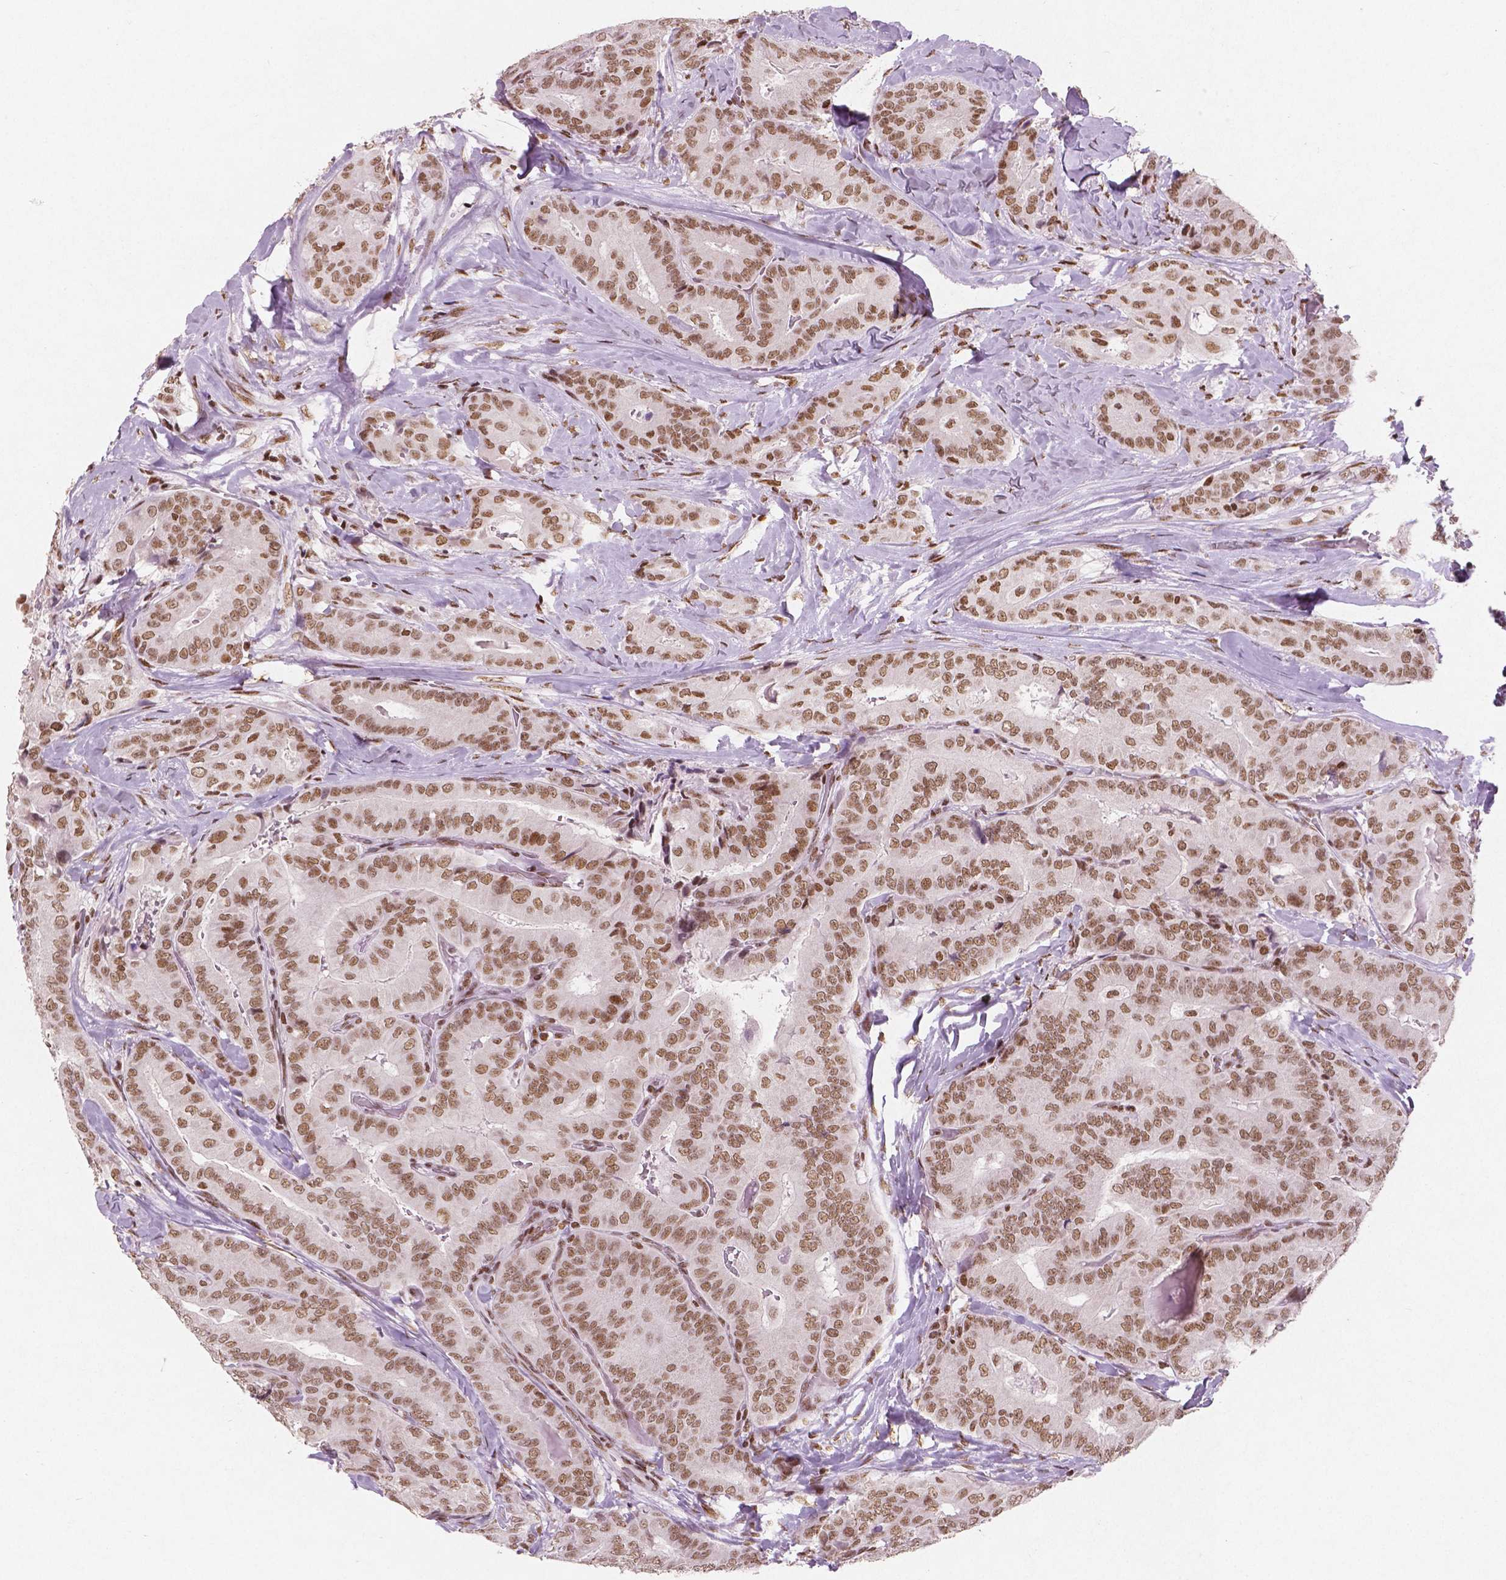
{"staining": {"intensity": "moderate", "quantity": ">75%", "location": "nuclear"}, "tissue": "thyroid cancer", "cell_type": "Tumor cells", "image_type": "cancer", "snomed": [{"axis": "morphology", "description": "Papillary adenocarcinoma, NOS"}, {"axis": "topography", "description": "Thyroid gland"}], "caption": "A micrograph of thyroid cancer stained for a protein exhibits moderate nuclear brown staining in tumor cells.", "gene": "BRD4", "patient": {"sex": "male", "age": 61}}